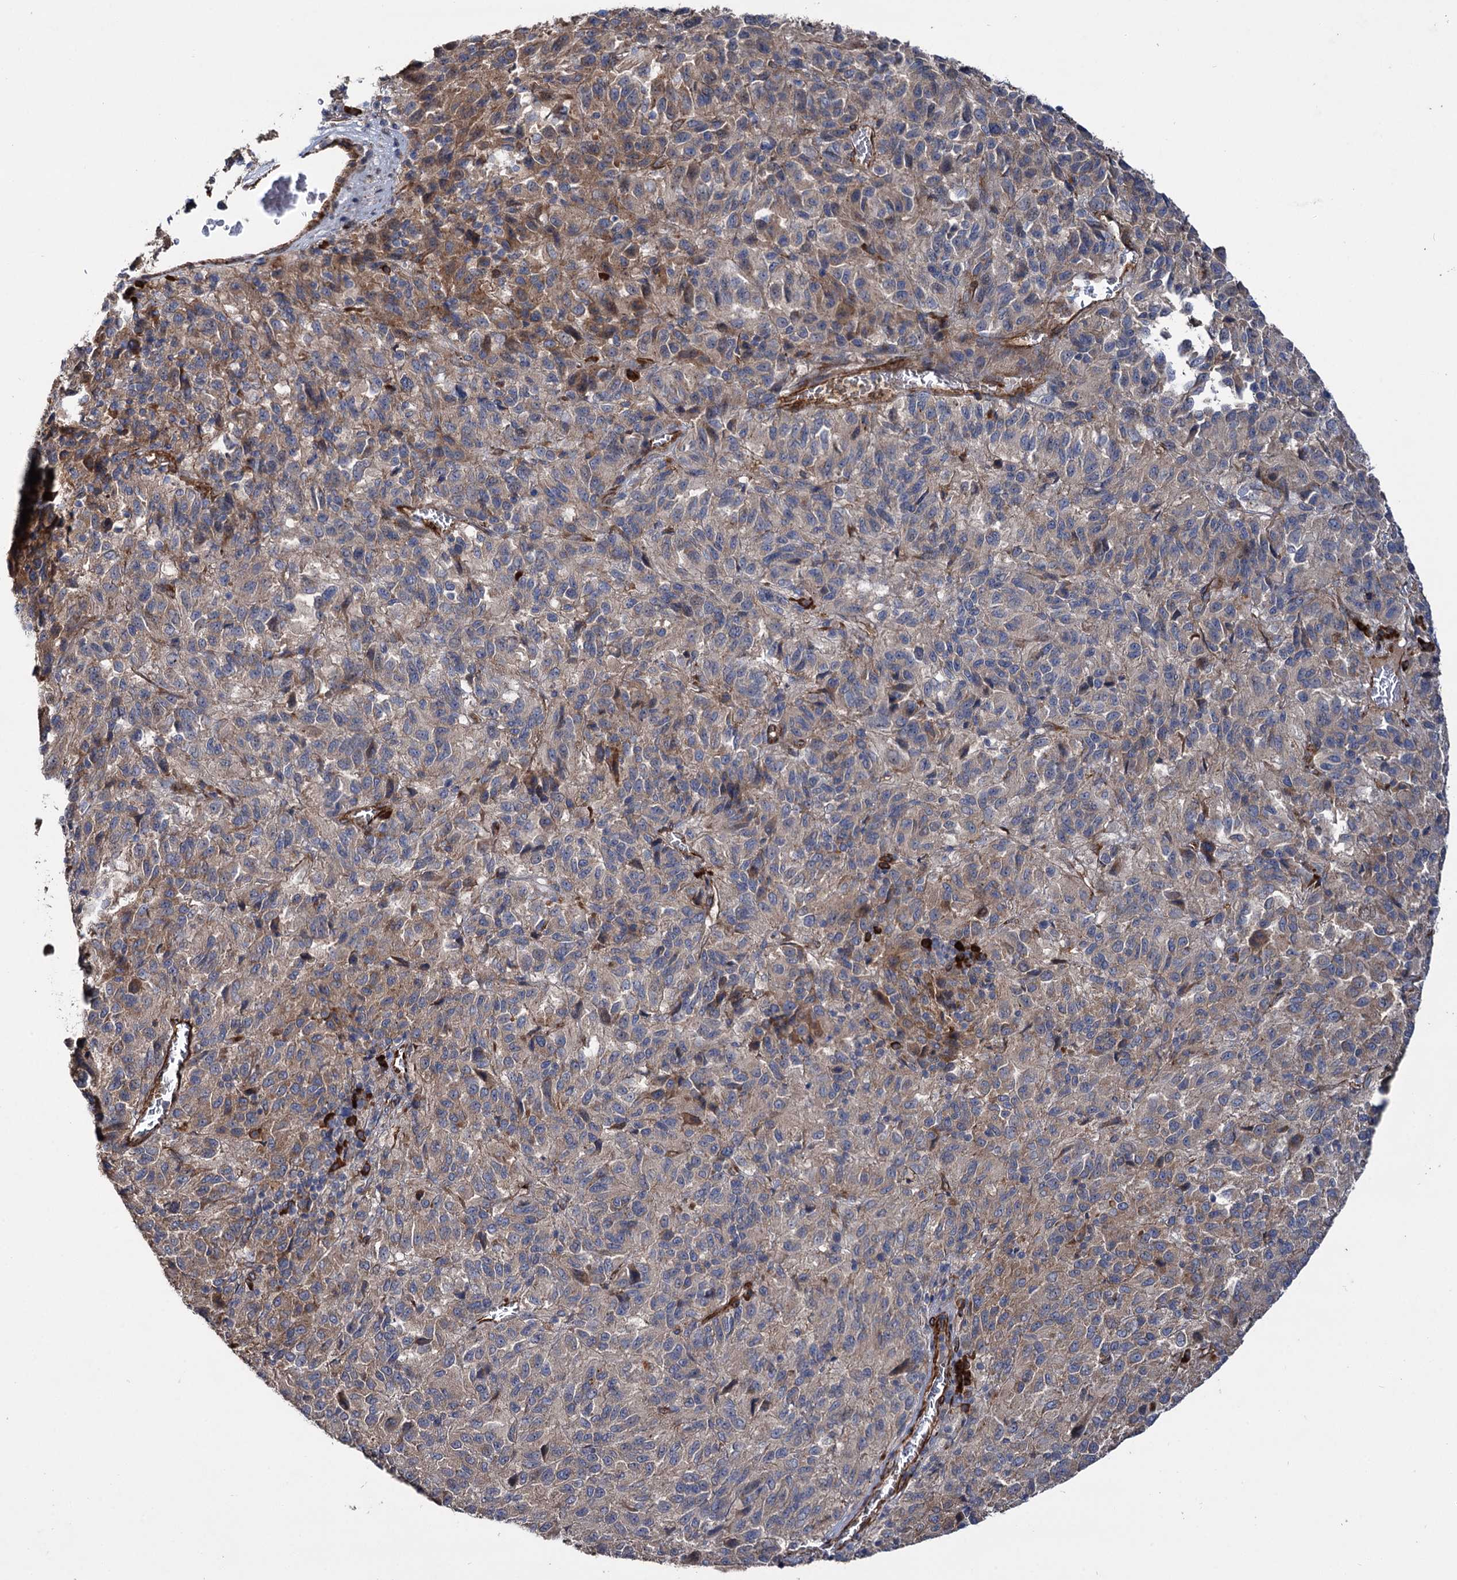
{"staining": {"intensity": "moderate", "quantity": "<25%", "location": "cytoplasmic/membranous"}, "tissue": "melanoma", "cell_type": "Tumor cells", "image_type": "cancer", "snomed": [{"axis": "morphology", "description": "Malignant melanoma, Metastatic site"}, {"axis": "topography", "description": "Lung"}], "caption": "Tumor cells reveal low levels of moderate cytoplasmic/membranous expression in approximately <25% of cells in human malignant melanoma (metastatic site).", "gene": "SPATS2", "patient": {"sex": "male", "age": 64}}